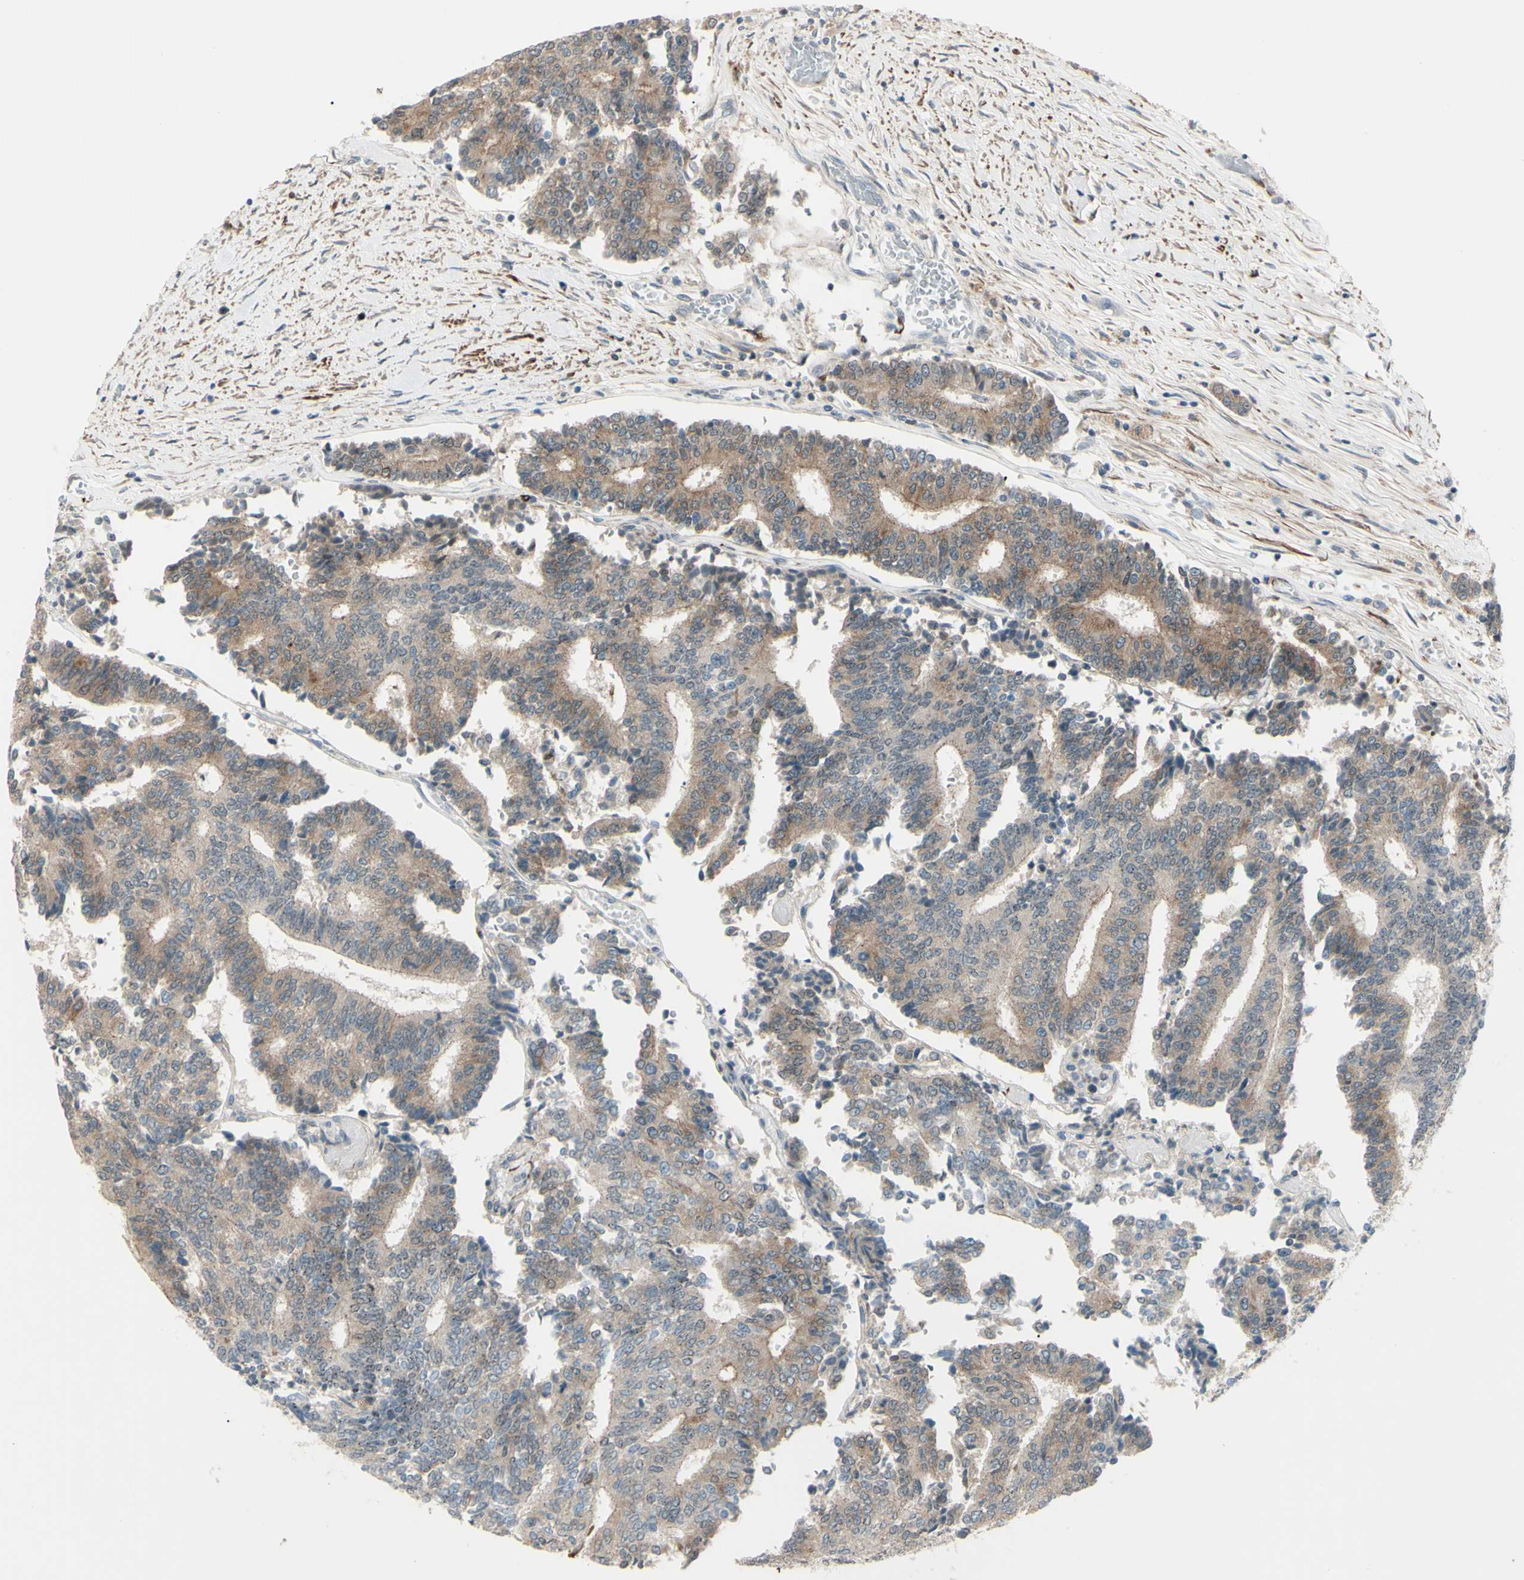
{"staining": {"intensity": "weak", "quantity": "25%-75%", "location": "cytoplasmic/membranous"}, "tissue": "prostate cancer", "cell_type": "Tumor cells", "image_type": "cancer", "snomed": [{"axis": "morphology", "description": "Normal tissue, NOS"}, {"axis": "morphology", "description": "Adenocarcinoma, High grade"}, {"axis": "topography", "description": "Prostate"}, {"axis": "topography", "description": "Seminal veicle"}], "caption": "Tumor cells display low levels of weak cytoplasmic/membranous staining in approximately 25%-75% of cells in human prostate adenocarcinoma (high-grade).", "gene": "FGFR2", "patient": {"sex": "male", "age": 55}}